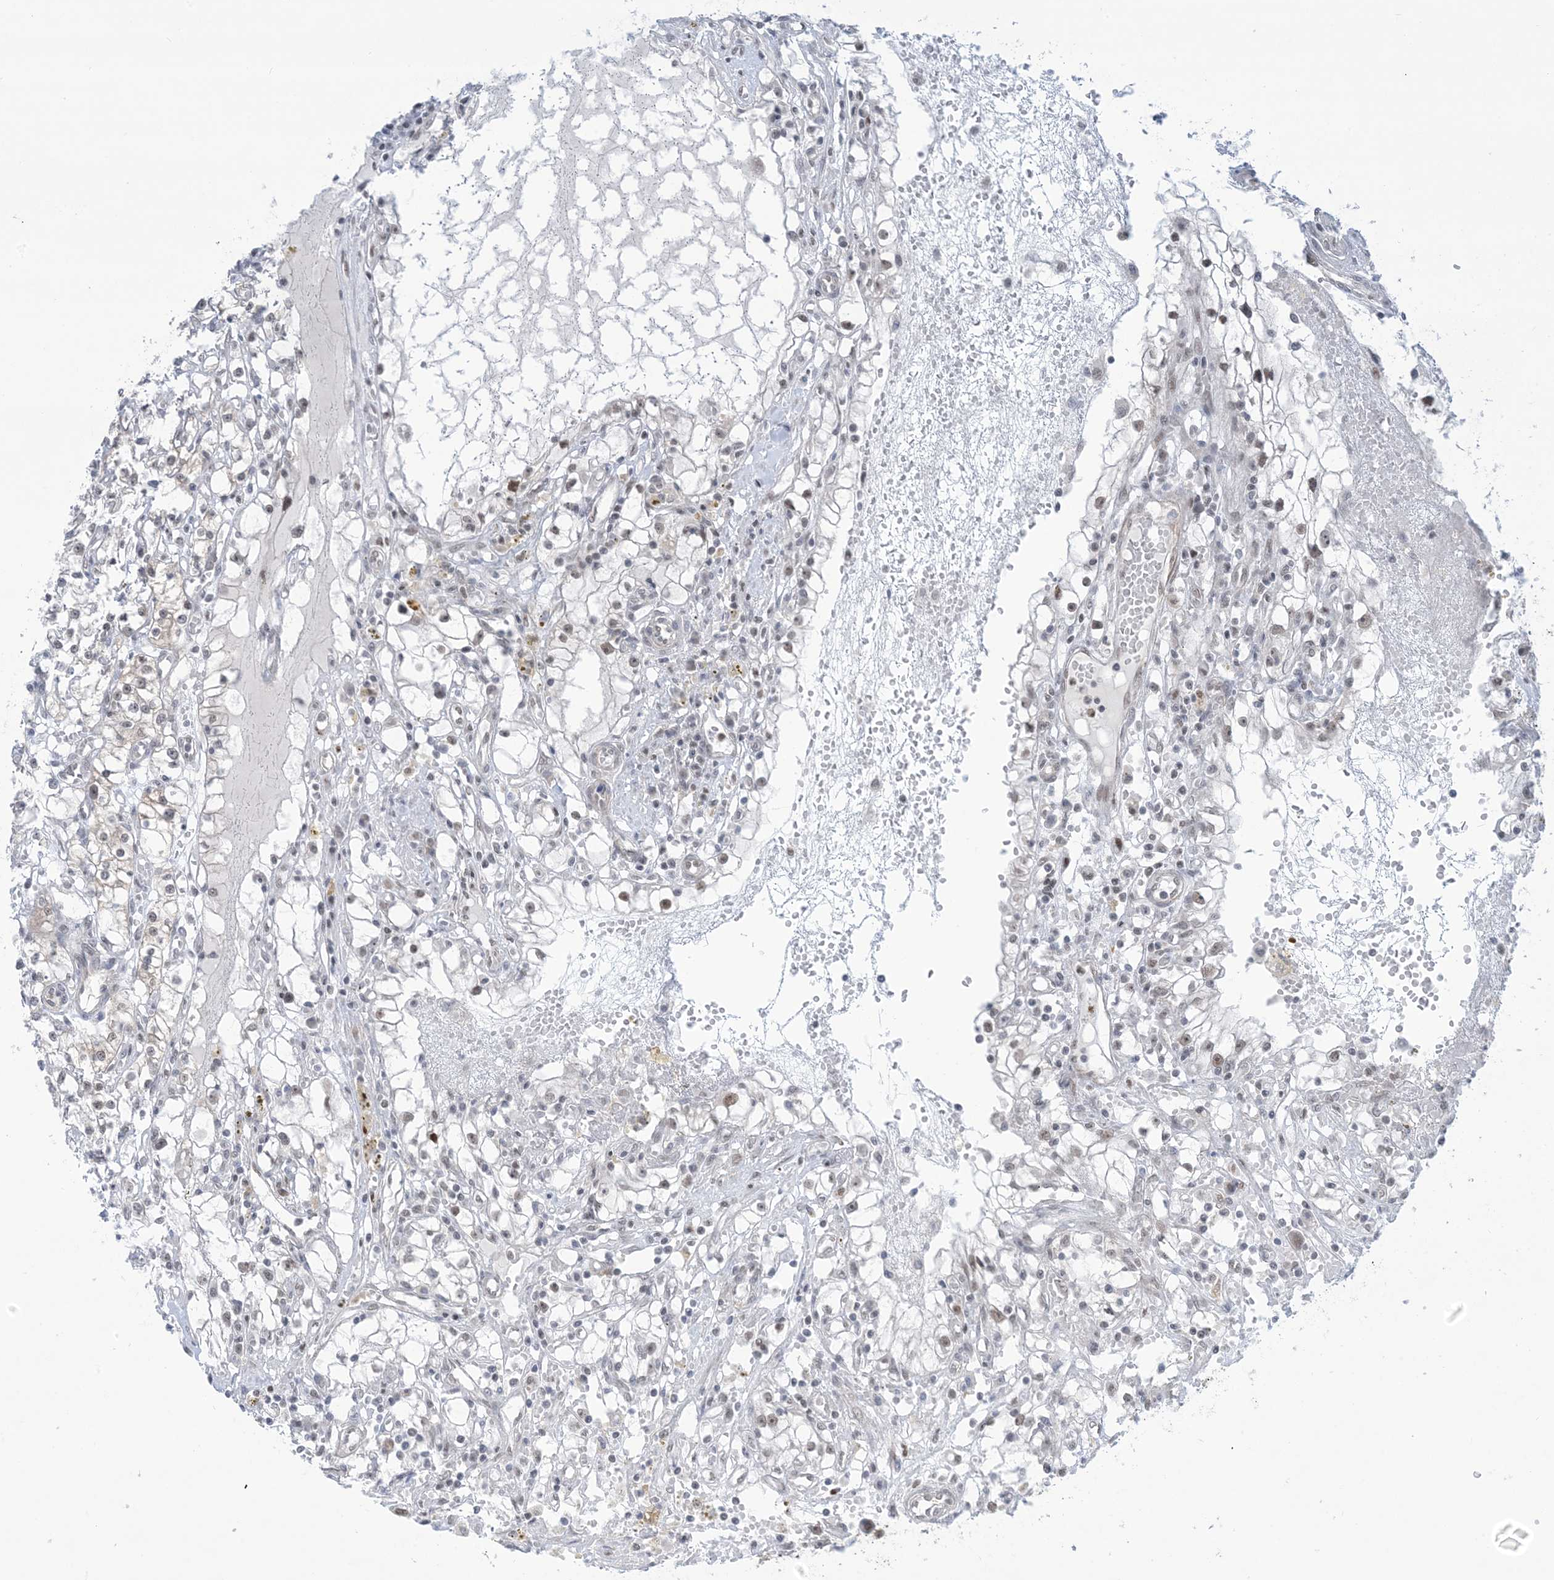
{"staining": {"intensity": "negative", "quantity": "none", "location": "none"}, "tissue": "renal cancer", "cell_type": "Tumor cells", "image_type": "cancer", "snomed": [{"axis": "morphology", "description": "Adenocarcinoma, NOS"}, {"axis": "topography", "description": "Kidney"}], "caption": "Renal adenocarcinoma was stained to show a protein in brown. There is no significant positivity in tumor cells.", "gene": "TFPT", "patient": {"sex": "male", "age": 56}}